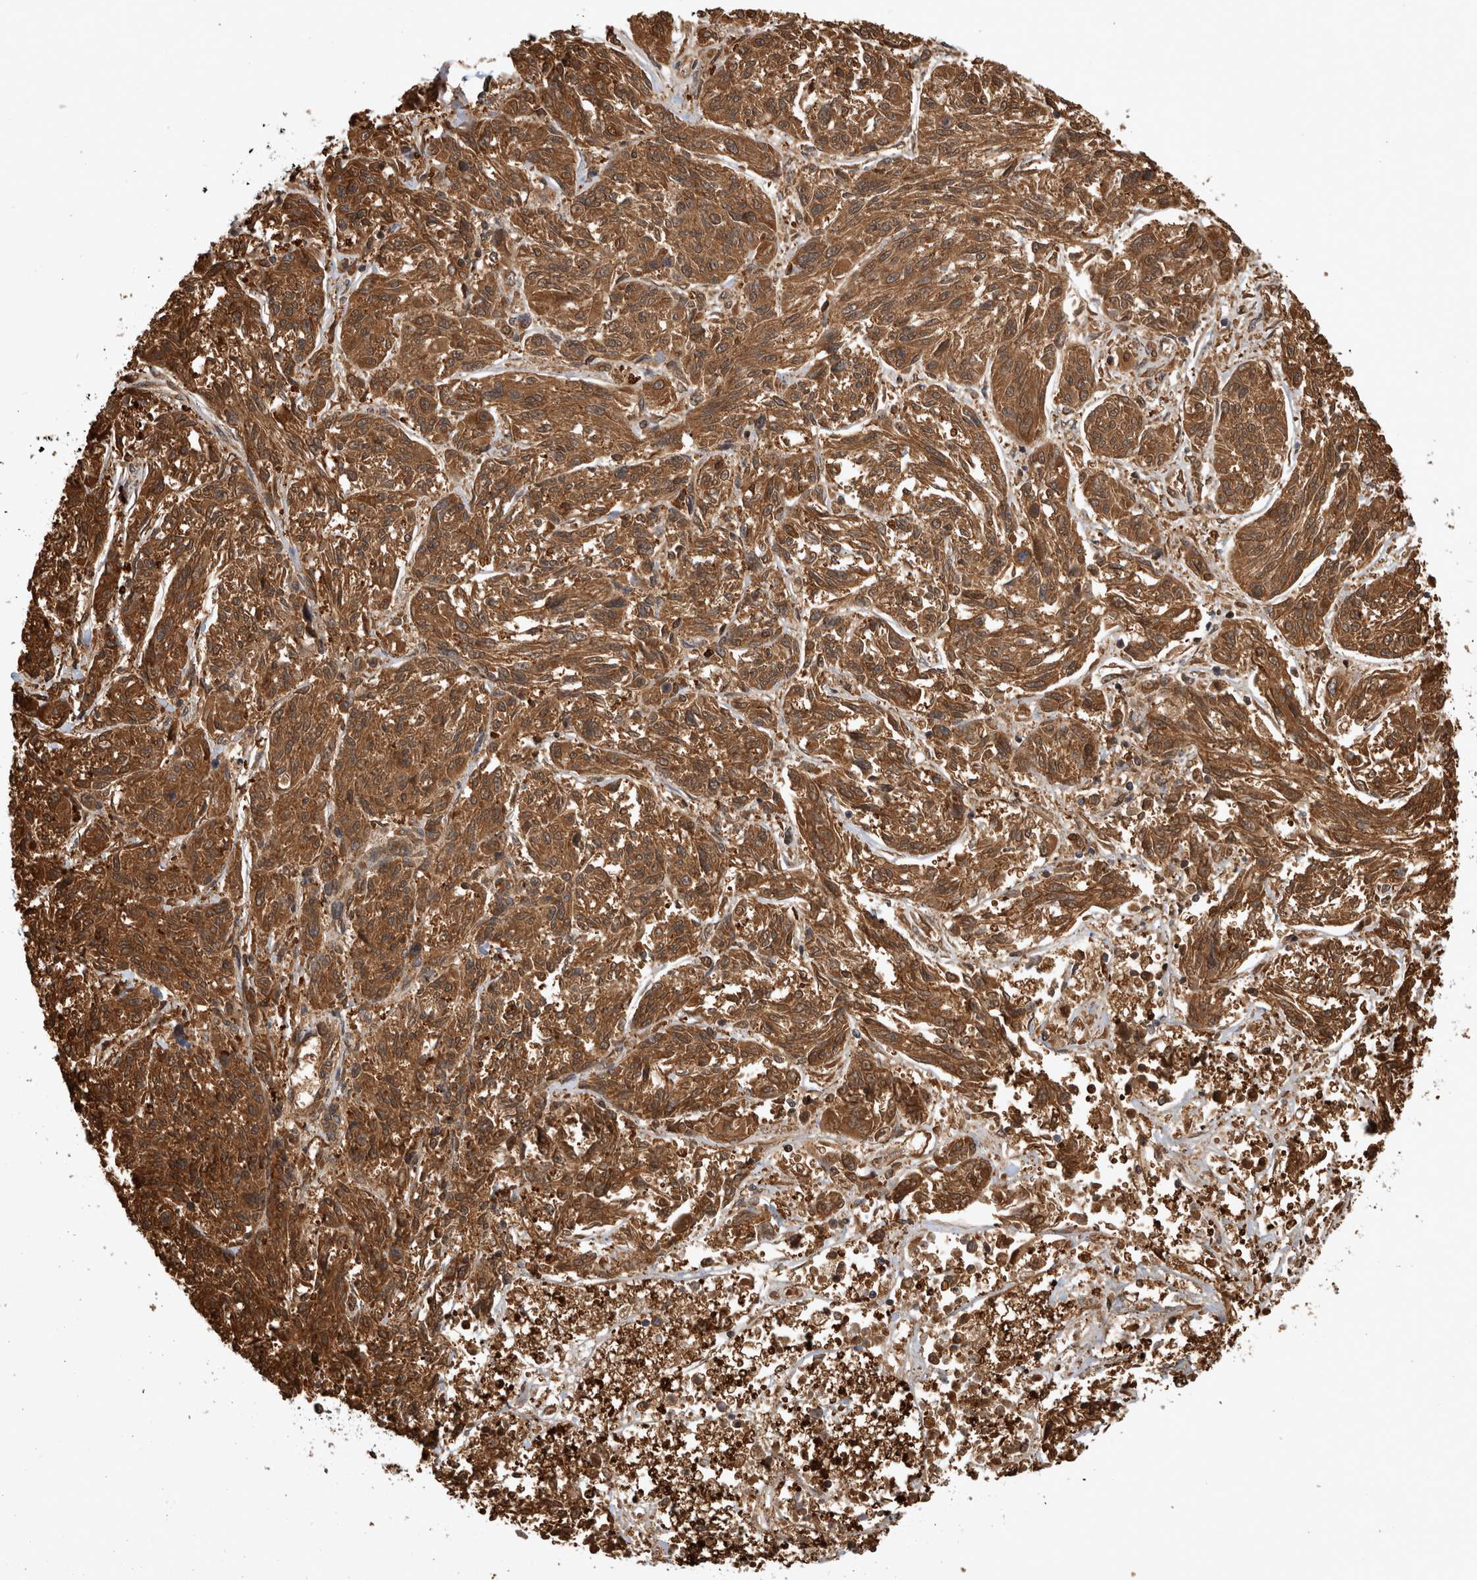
{"staining": {"intensity": "moderate", "quantity": ">75%", "location": "cytoplasmic/membranous"}, "tissue": "melanoma", "cell_type": "Tumor cells", "image_type": "cancer", "snomed": [{"axis": "morphology", "description": "Malignant melanoma, NOS"}, {"axis": "topography", "description": "Skin"}], "caption": "Immunohistochemical staining of malignant melanoma displays medium levels of moderate cytoplasmic/membranous protein expression in approximately >75% of tumor cells. The staining was performed using DAB (3,3'-diaminobenzidine) to visualize the protein expression in brown, while the nuclei were stained in blue with hematoxylin (Magnification: 20x).", "gene": "ASTN2", "patient": {"sex": "male", "age": 53}}